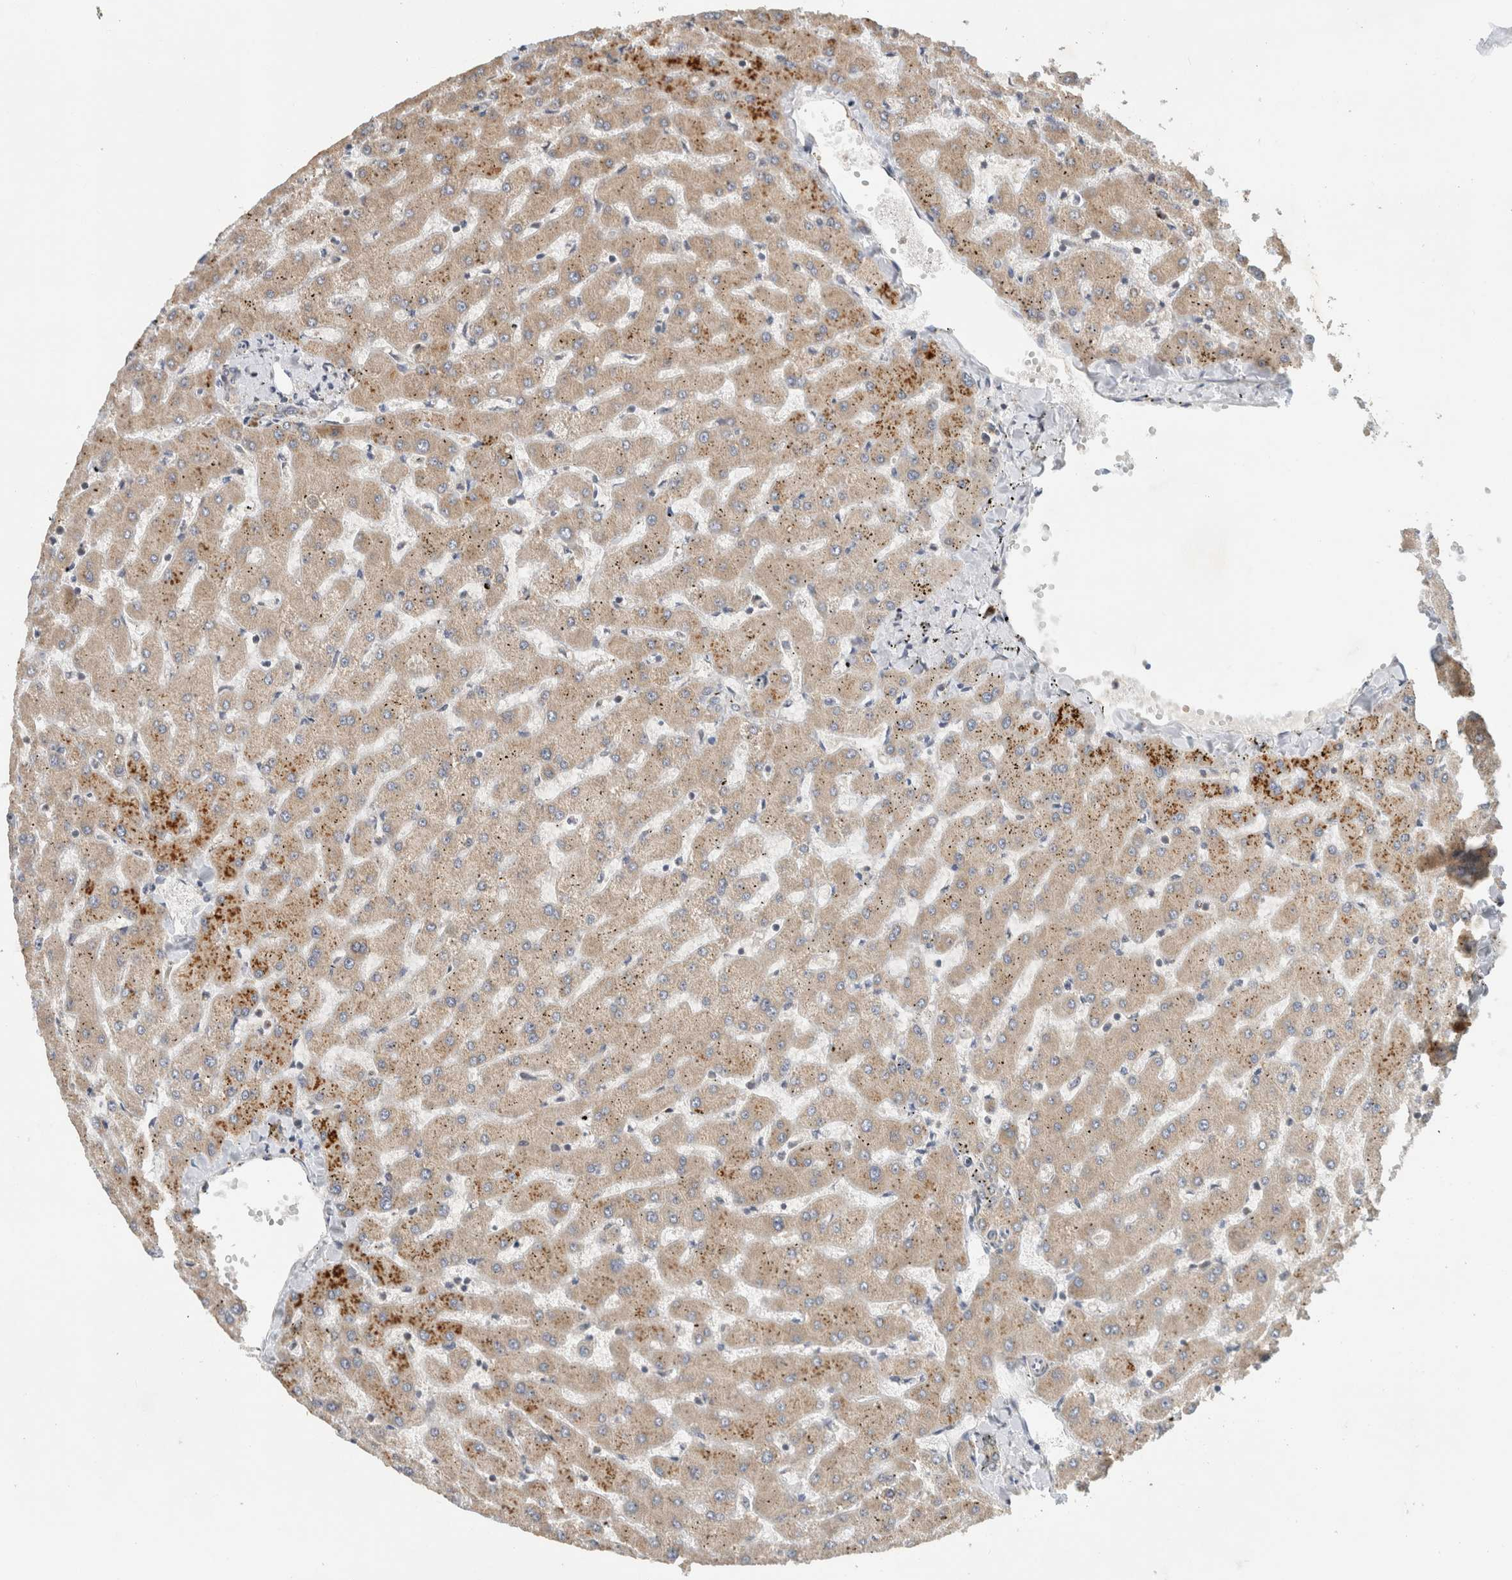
{"staining": {"intensity": "negative", "quantity": "none", "location": "none"}, "tissue": "liver", "cell_type": "Cholangiocytes", "image_type": "normal", "snomed": [{"axis": "morphology", "description": "Normal tissue, NOS"}, {"axis": "topography", "description": "Liver"}], "caption": "Image shows no protein staining in cholangiocytes of benign liver. Nuclei are stained in blue.", "gene": "AMPD1", "patient": {"sex": "female", "age": 63}}